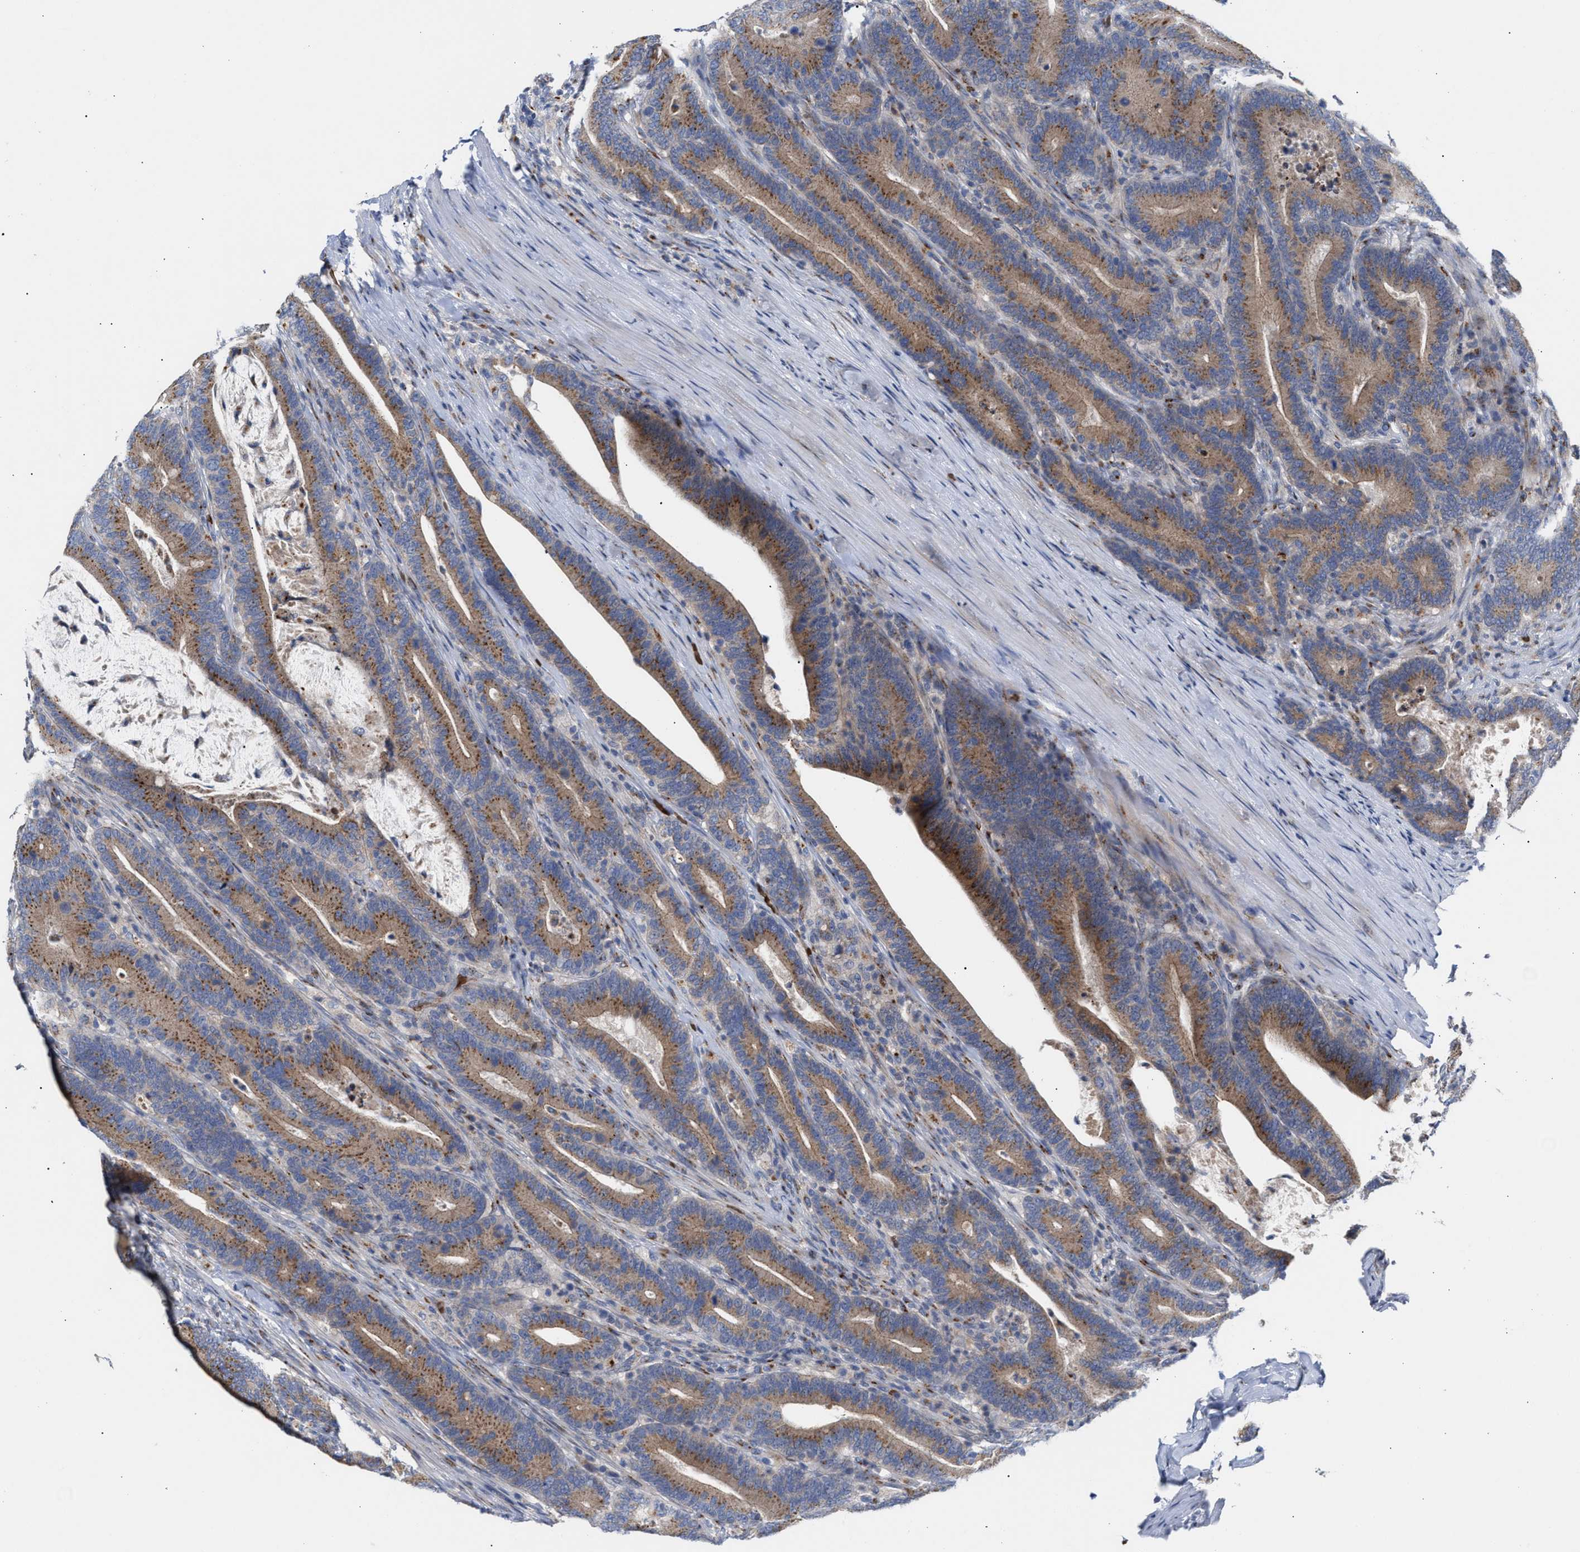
{"staining": {"intensity": "moderate", "quantity": ">75%", "location": "cytoplasmic/membranous"}, "tissue": "colorectal cancer", "cell_type": "Tumor cells", "image_type": "cancer", "snomed": [{"axis": "morphology", "description": "Adenocarcinoma, NOS"}, {"axis": "topography", "description": "Colon"}], "caption": "IHC staining of colorectal cancer (adenocarcinoma), which displays medium levels of moderate cytoplasmic/membranous positivity in about >75% of tumor cells indicating moderate cytoplasmic/membranous protein positivity. The staining was performed using DAB (brown) for protein detection and nuclei were counterstained in hematoxylin (blue).", "gene": "CCL2", "patient": {"sex": "female", "age": 66}}